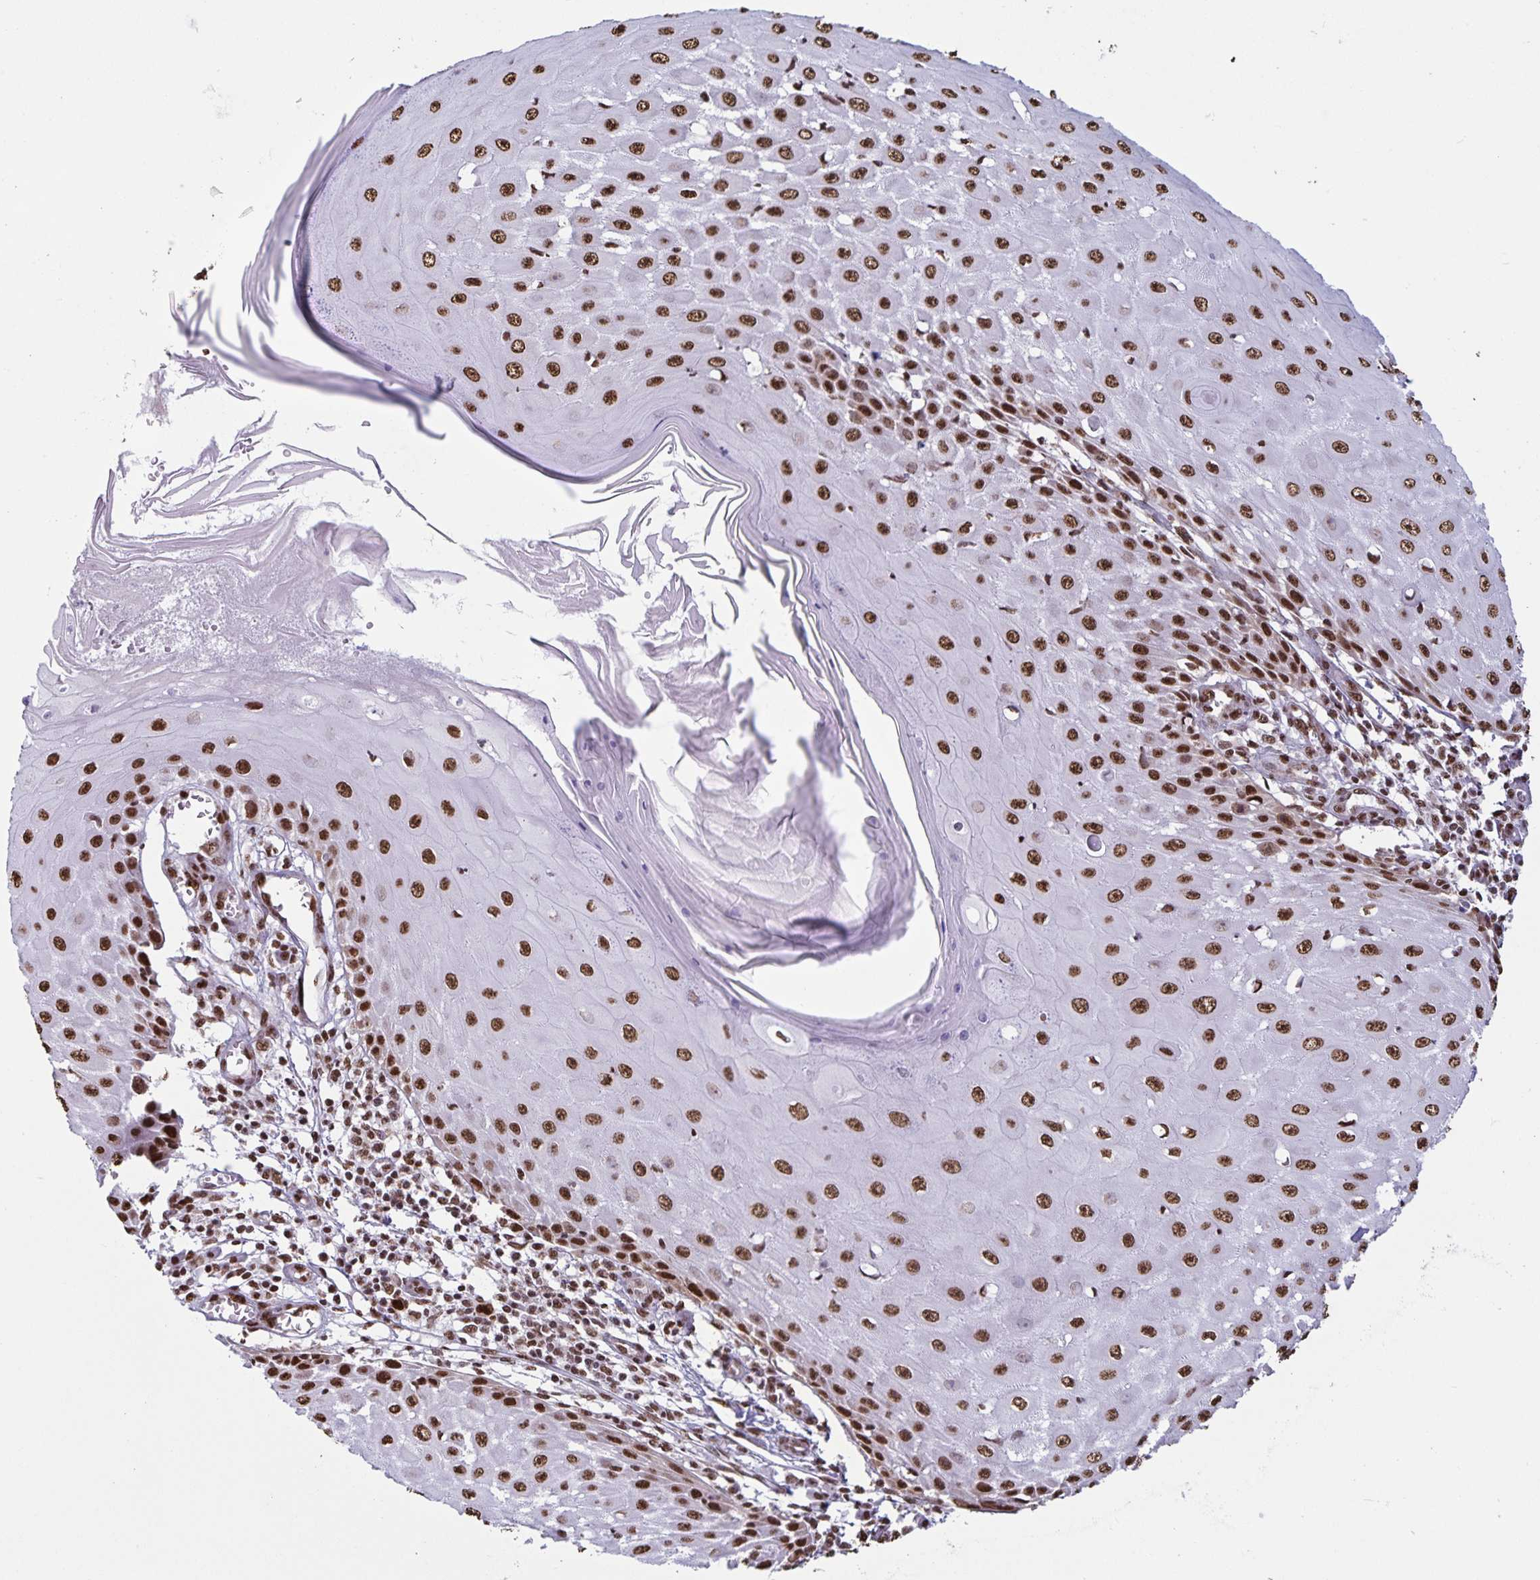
{"staining": {"intensity": "strong", "quantity": ">75%", "location": "nuclear"}, "tissue": "skin cancer", "cell_type": "Tumor cells", "image_type": "cancer", "snomed": [{"axis": "morphology", "description": "Squamous cell carcinoma, NOS"}, {"axis": "topography", "description": "Skin"}], "caption": "There is high levels of strong nuclear positivity in tumor cells of squamous cell carcinoma (skin), as demonstrated by immunohistochemical staining (brown color).", "gene": "DUT", "patient": {"sex": "female", "age": 73}}